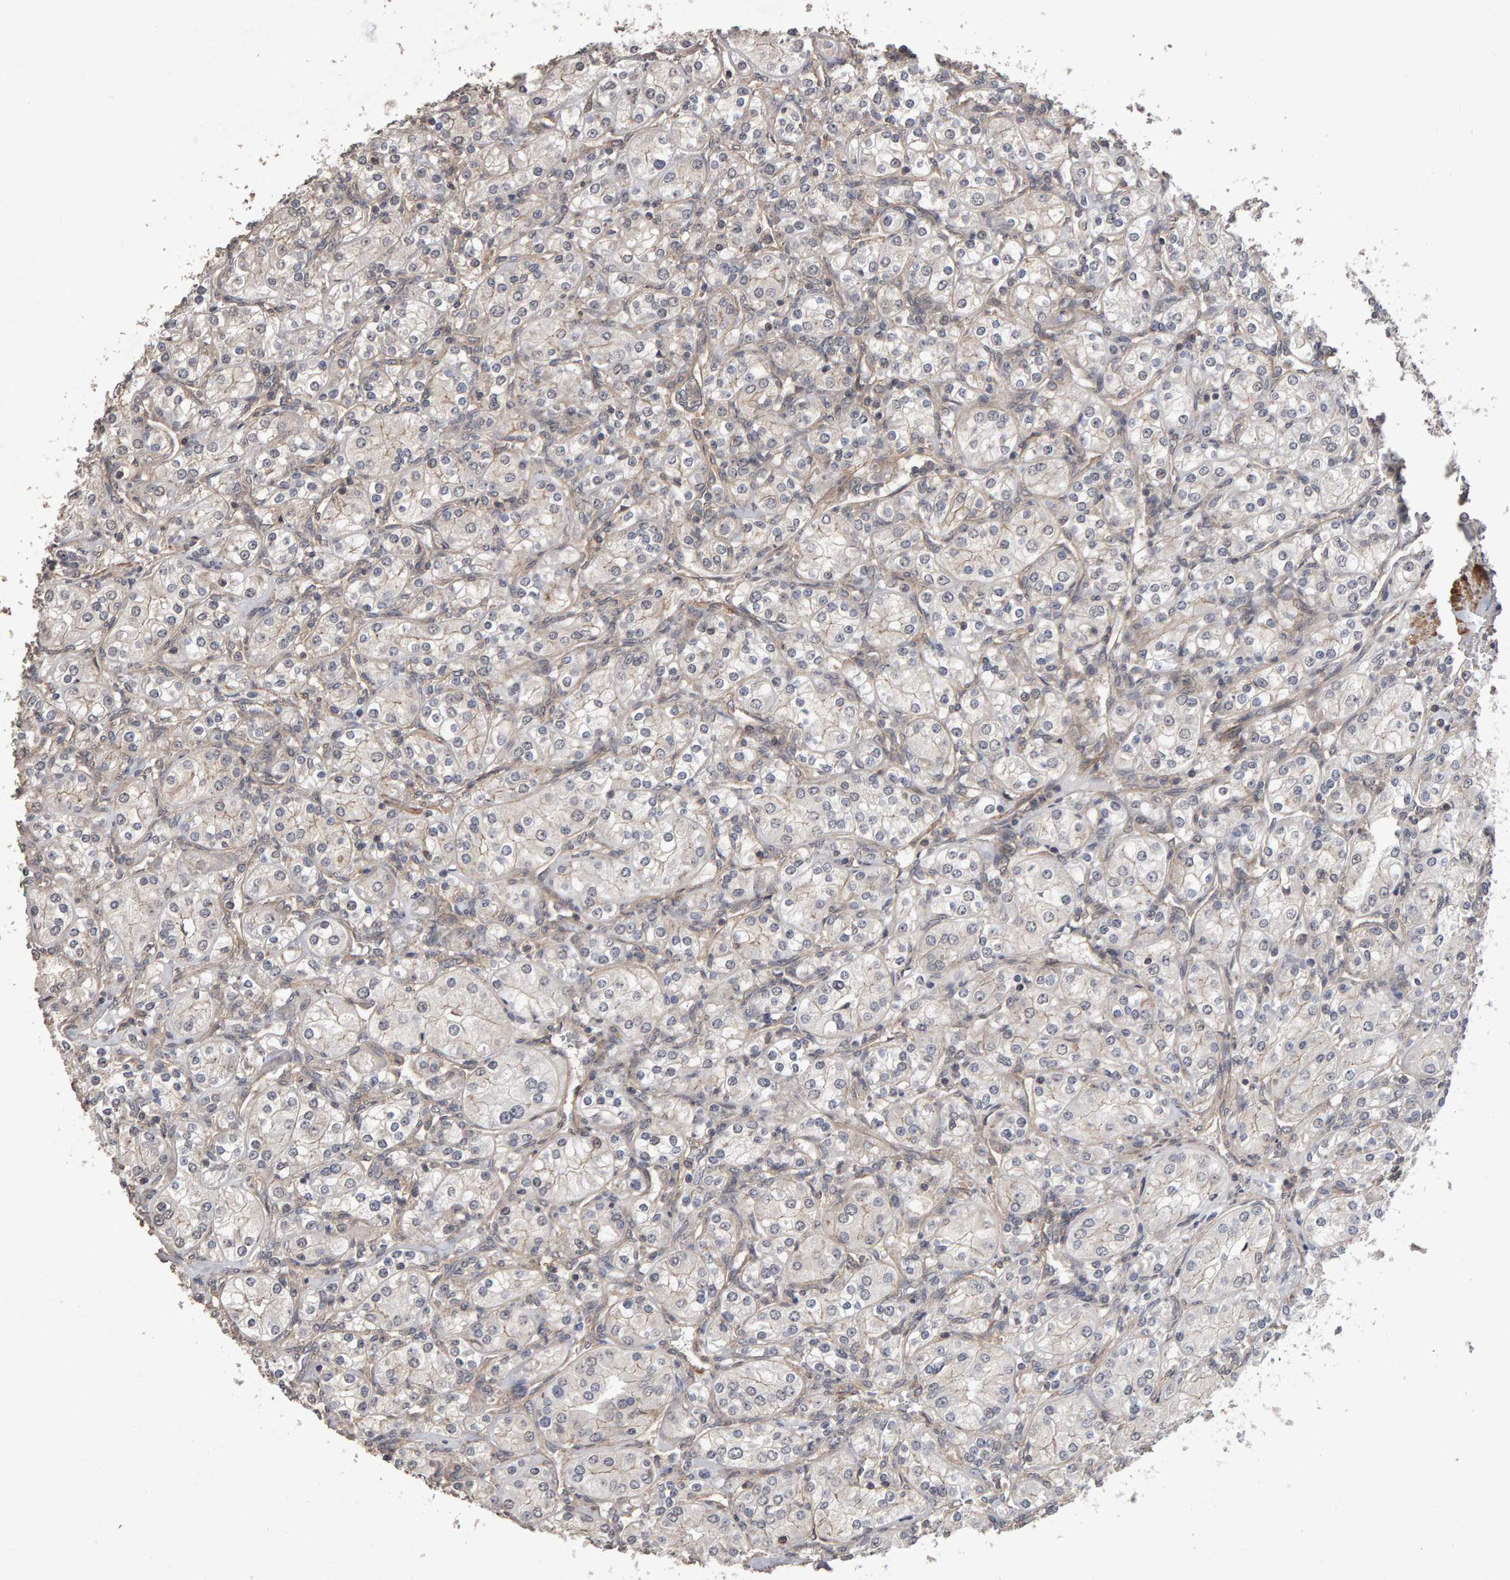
{"staining": {"intensity": "negative", "quantity": "none", "location": "none"}, "tissue": "renal cancer", "cell_type": "Tumor cells", "image_type": "cancer", "snomed": [{"axis": "morphology", "description": "Adenocarcinoma, NOS"}, {"axis": "topography", "description": "Kidney"}], "caption": "Tumor cells show no significant positivity in renal adenocarcinoma.", "gene": "SCRIB", "patient": {"sex": "male", "age": 77}}